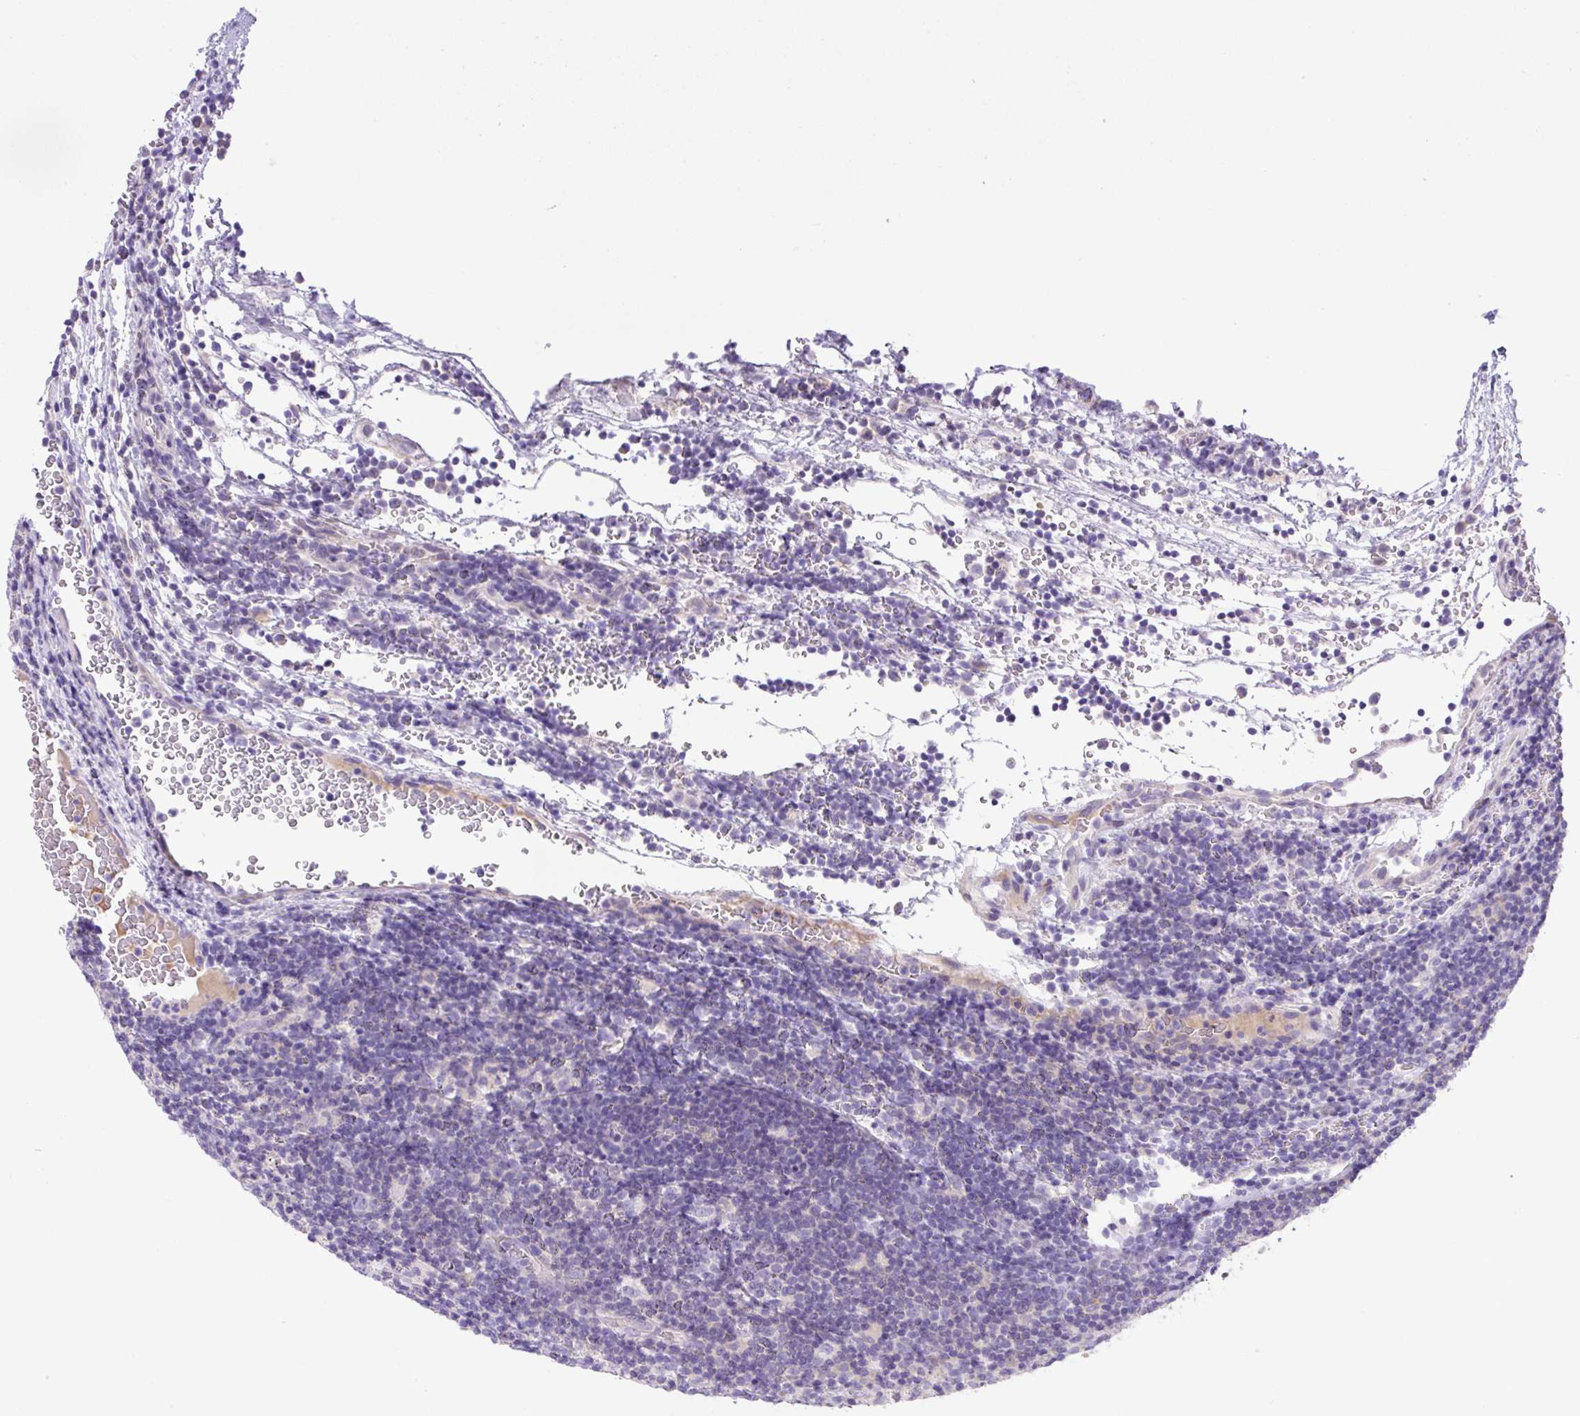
{"staining": {"intensity": "negative", "quantity": "none", "location": "none"}, "tissue": "lymphoma", "cell_type": "Tumor cells", "image_type": "cancer", "snomed": [{"axis": "morphology", "description": "Hodgkin's disease, NOS"}, {"axis": "topography", "description": "Lymph node"}], "caption": "This is an immunohistochemistry micrograph of human lymphoma. There is no positivity in tumor cells.", "gene": "NPTN", "patient": {"sex": "female", "age": 57}}